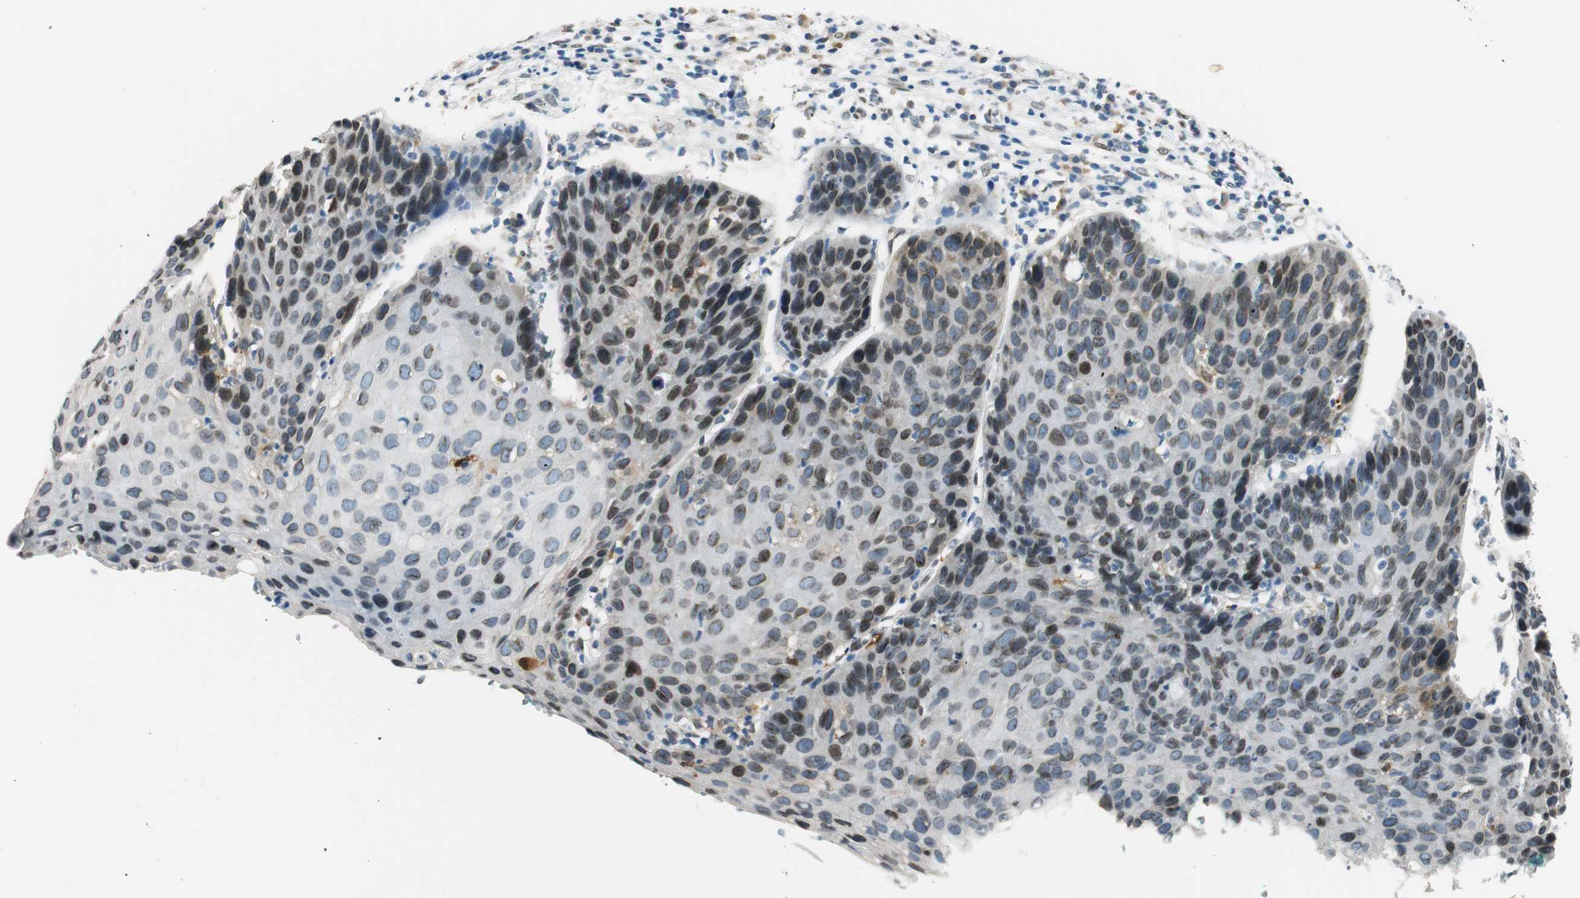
{"staining": {"intensity": "weak", "quantity": "<25%", "location": "nuclear"}, "tissue": "cervical cancer", "cell_type": "Tumor cells", "image_type": "cancer", "snomed": [{"axis": "morphology", "description": "Squamous cell carcinoma, NOS"}, {"axis": "topography", "description": "Cervix"}], "caption": "Image shows no protein staining in tumor cells of cervical cancer tissue.", "gene": "TMEM260", "patient": {"sex": "female", "age": 38}}